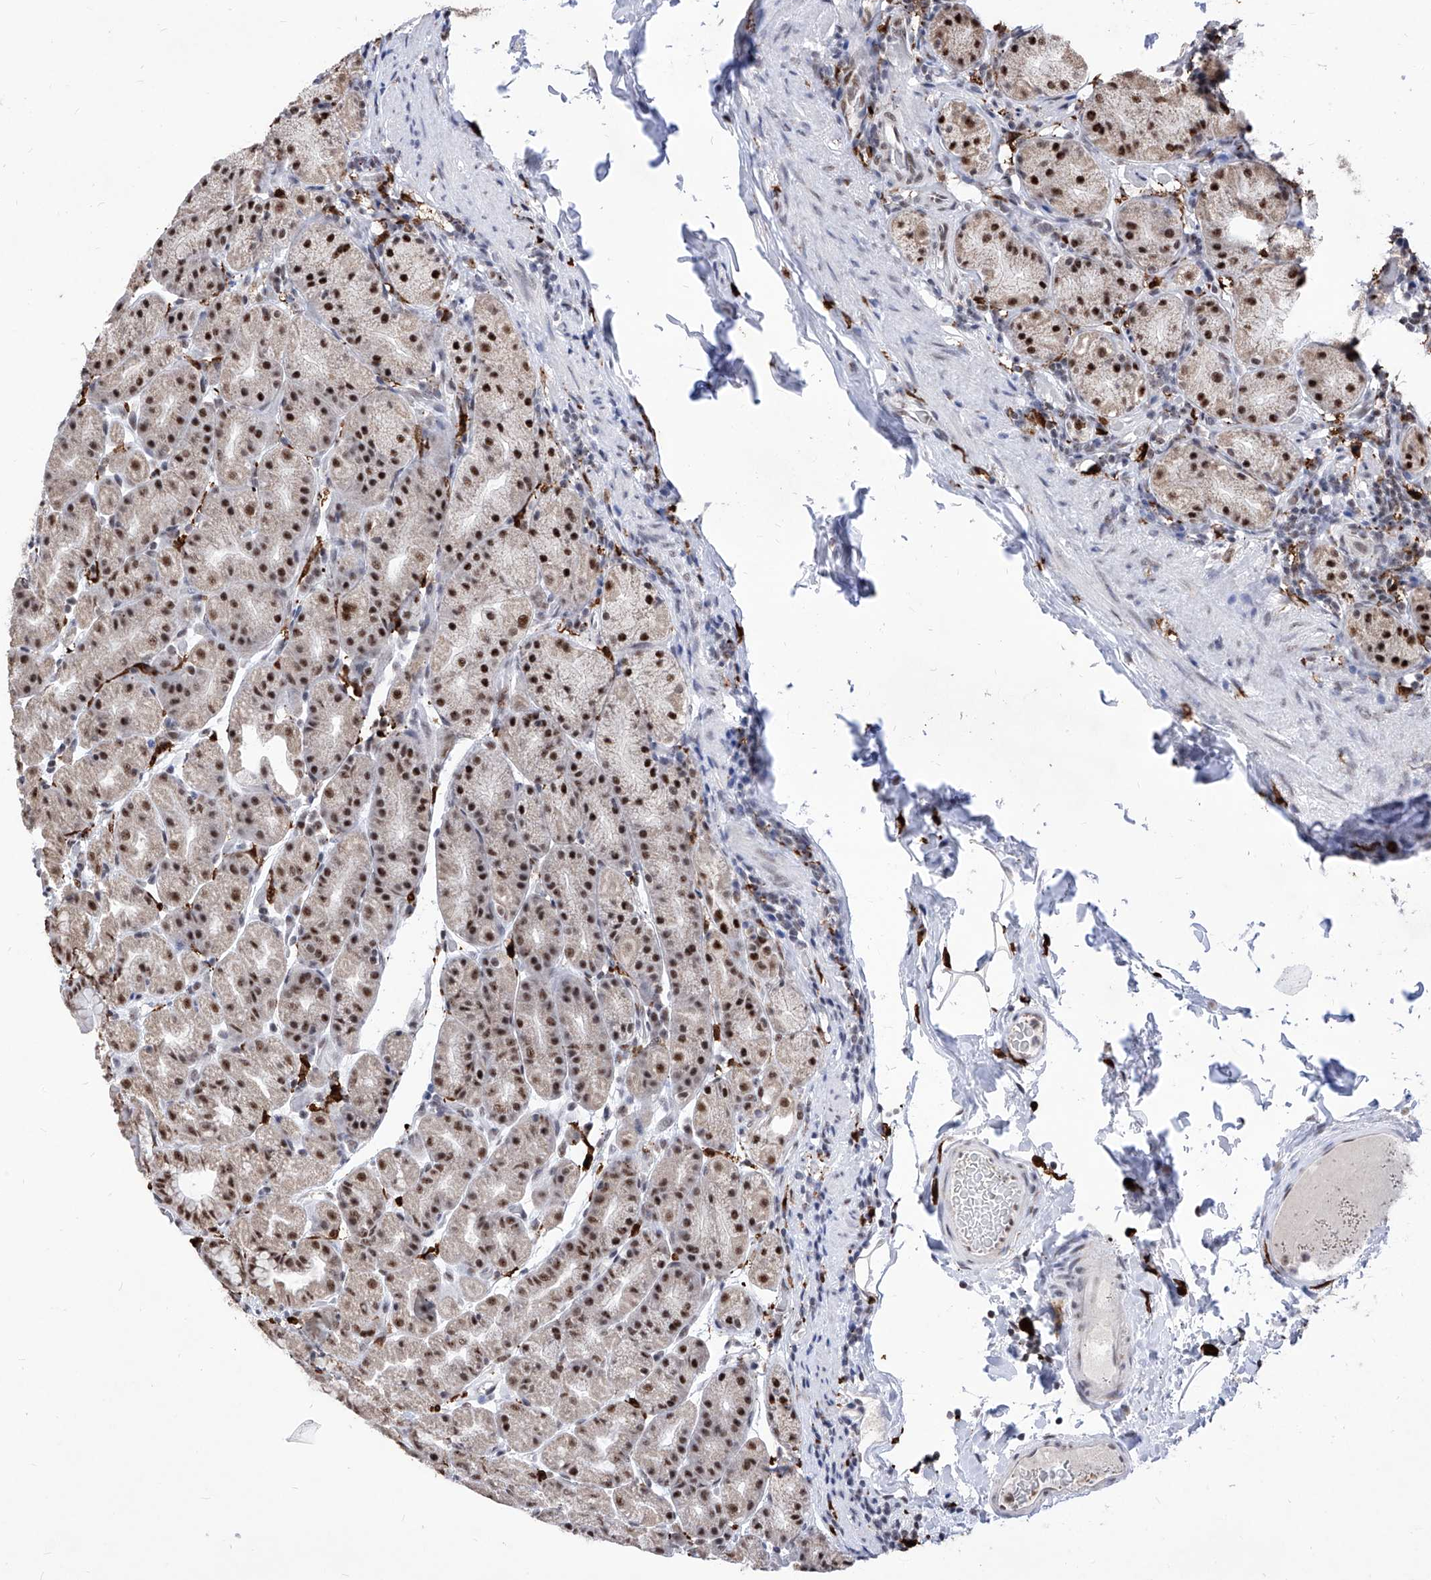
{"staining": {"intensity": "strong", "quantity": ">75%", "location": "nuclear"}, "tissue": "stomach", "cell_type": "Glandular cells", "image_type": "normal", "snomed": [{"axis": "morphology", "description": "Normal tissue, NOS"}, {"axis": "topography", "description": "Stomach, upper"}], "caption": "Glandular cells demonstrate strong nuclear positivity in approximately >75% of cells in benign stomach. The protein of interest is stained brown, and the nuclei are stained in blue (DAB IHC with brightfield microscopy, high magnification).", "gene": "PHF5A", "patient": {"sex": "male", "age": 68}}